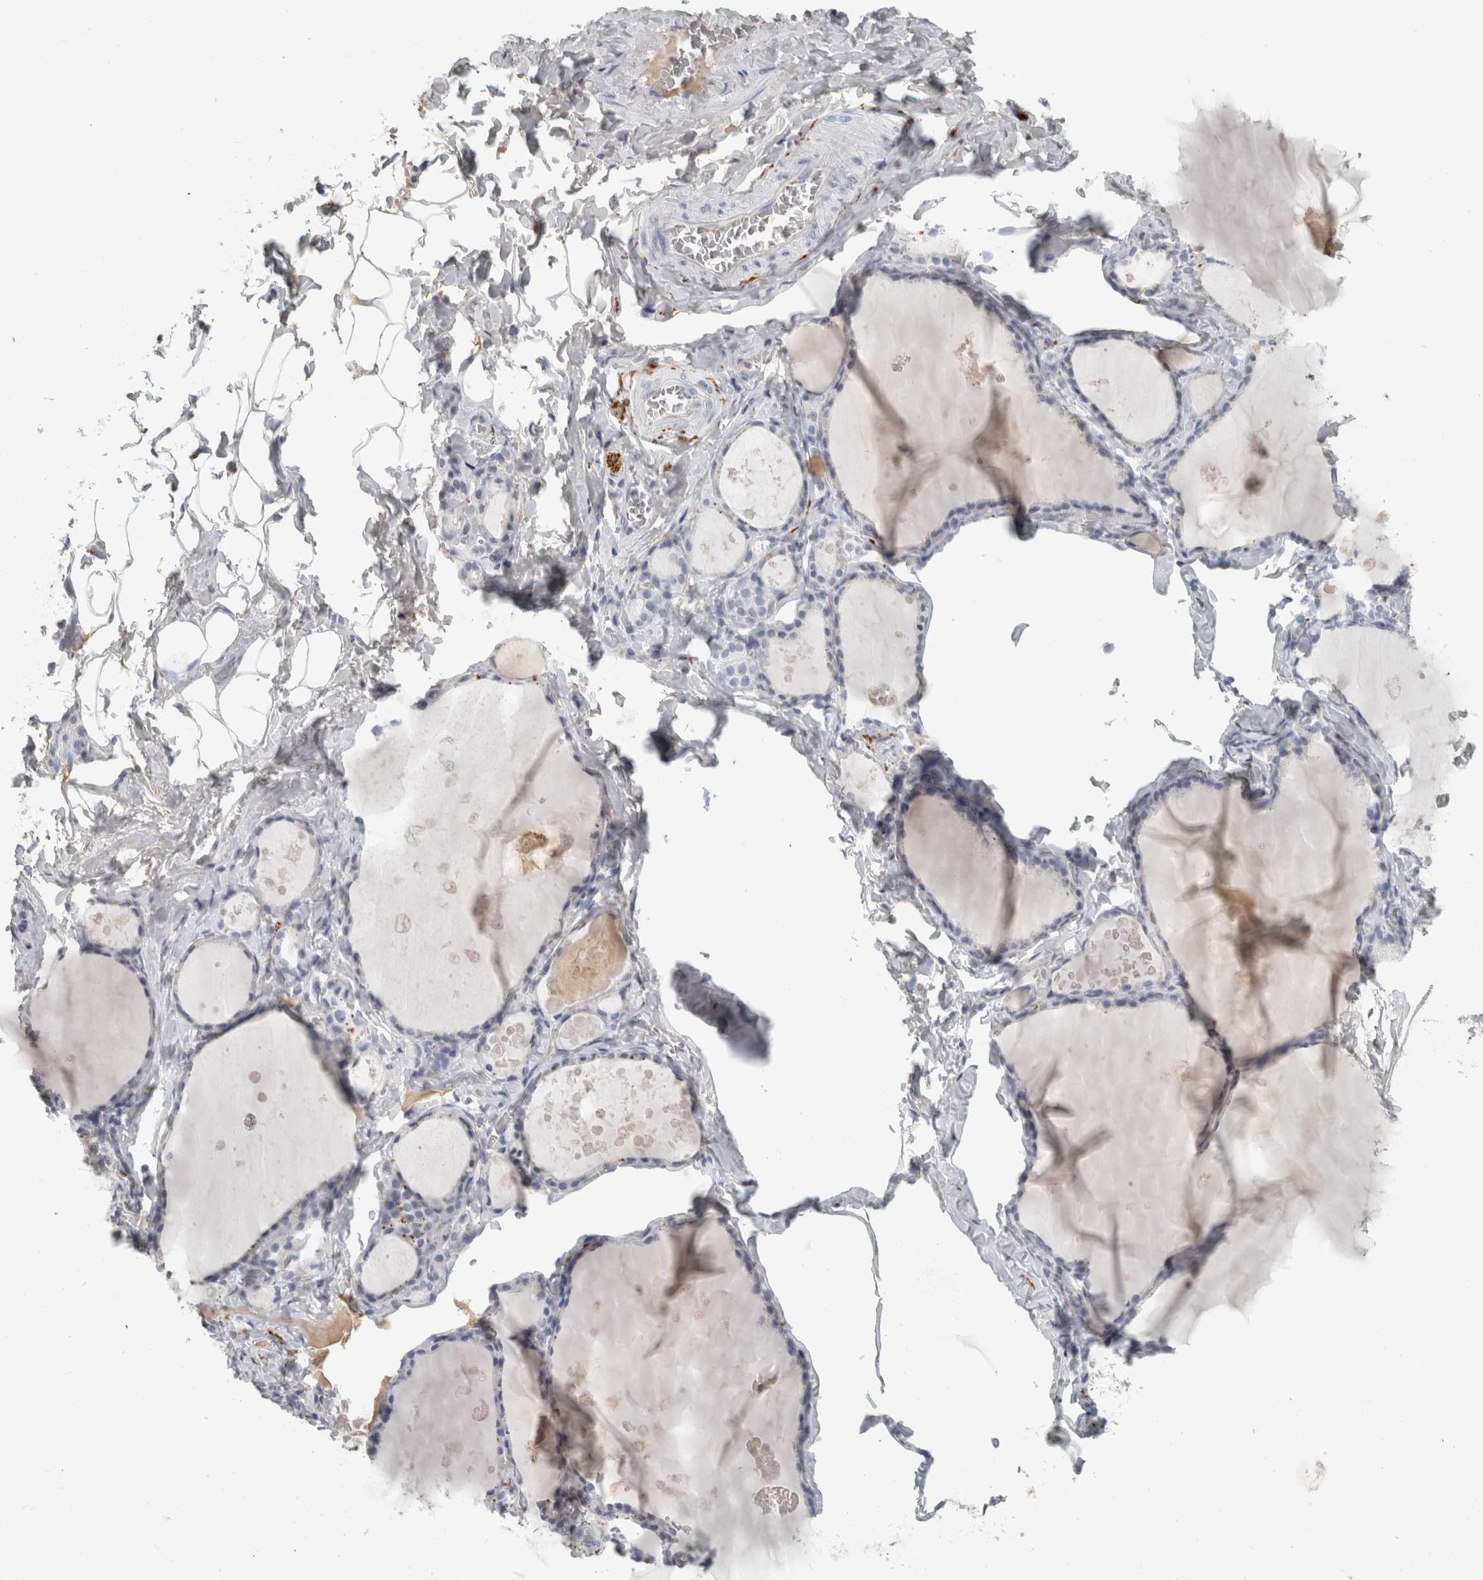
{"staining": {"intensity": "negative", "quantity": "none", "location": "none"}, "tissue": "thyroid gland", "cell_type": "Glandular cells", "image_type": "normal", "snomed": [{"axis": "morphology", "description": "Normal tissue, NOS"}, {"axis": "topography", "description": "Thyroid gland"}], "caption": "Immunohistochemistry micrograph of normal thyroid gland: thyroid gland stained with DAB (3,3'-diaminobenzidine) displays no significant protein positivity in glandular cells. (DAB (3,3'-diaminobenzidine) IHC with hematoxylin counter stain).", "gene": "CHL1", "patient": {"sex": "male", "age": 56}}